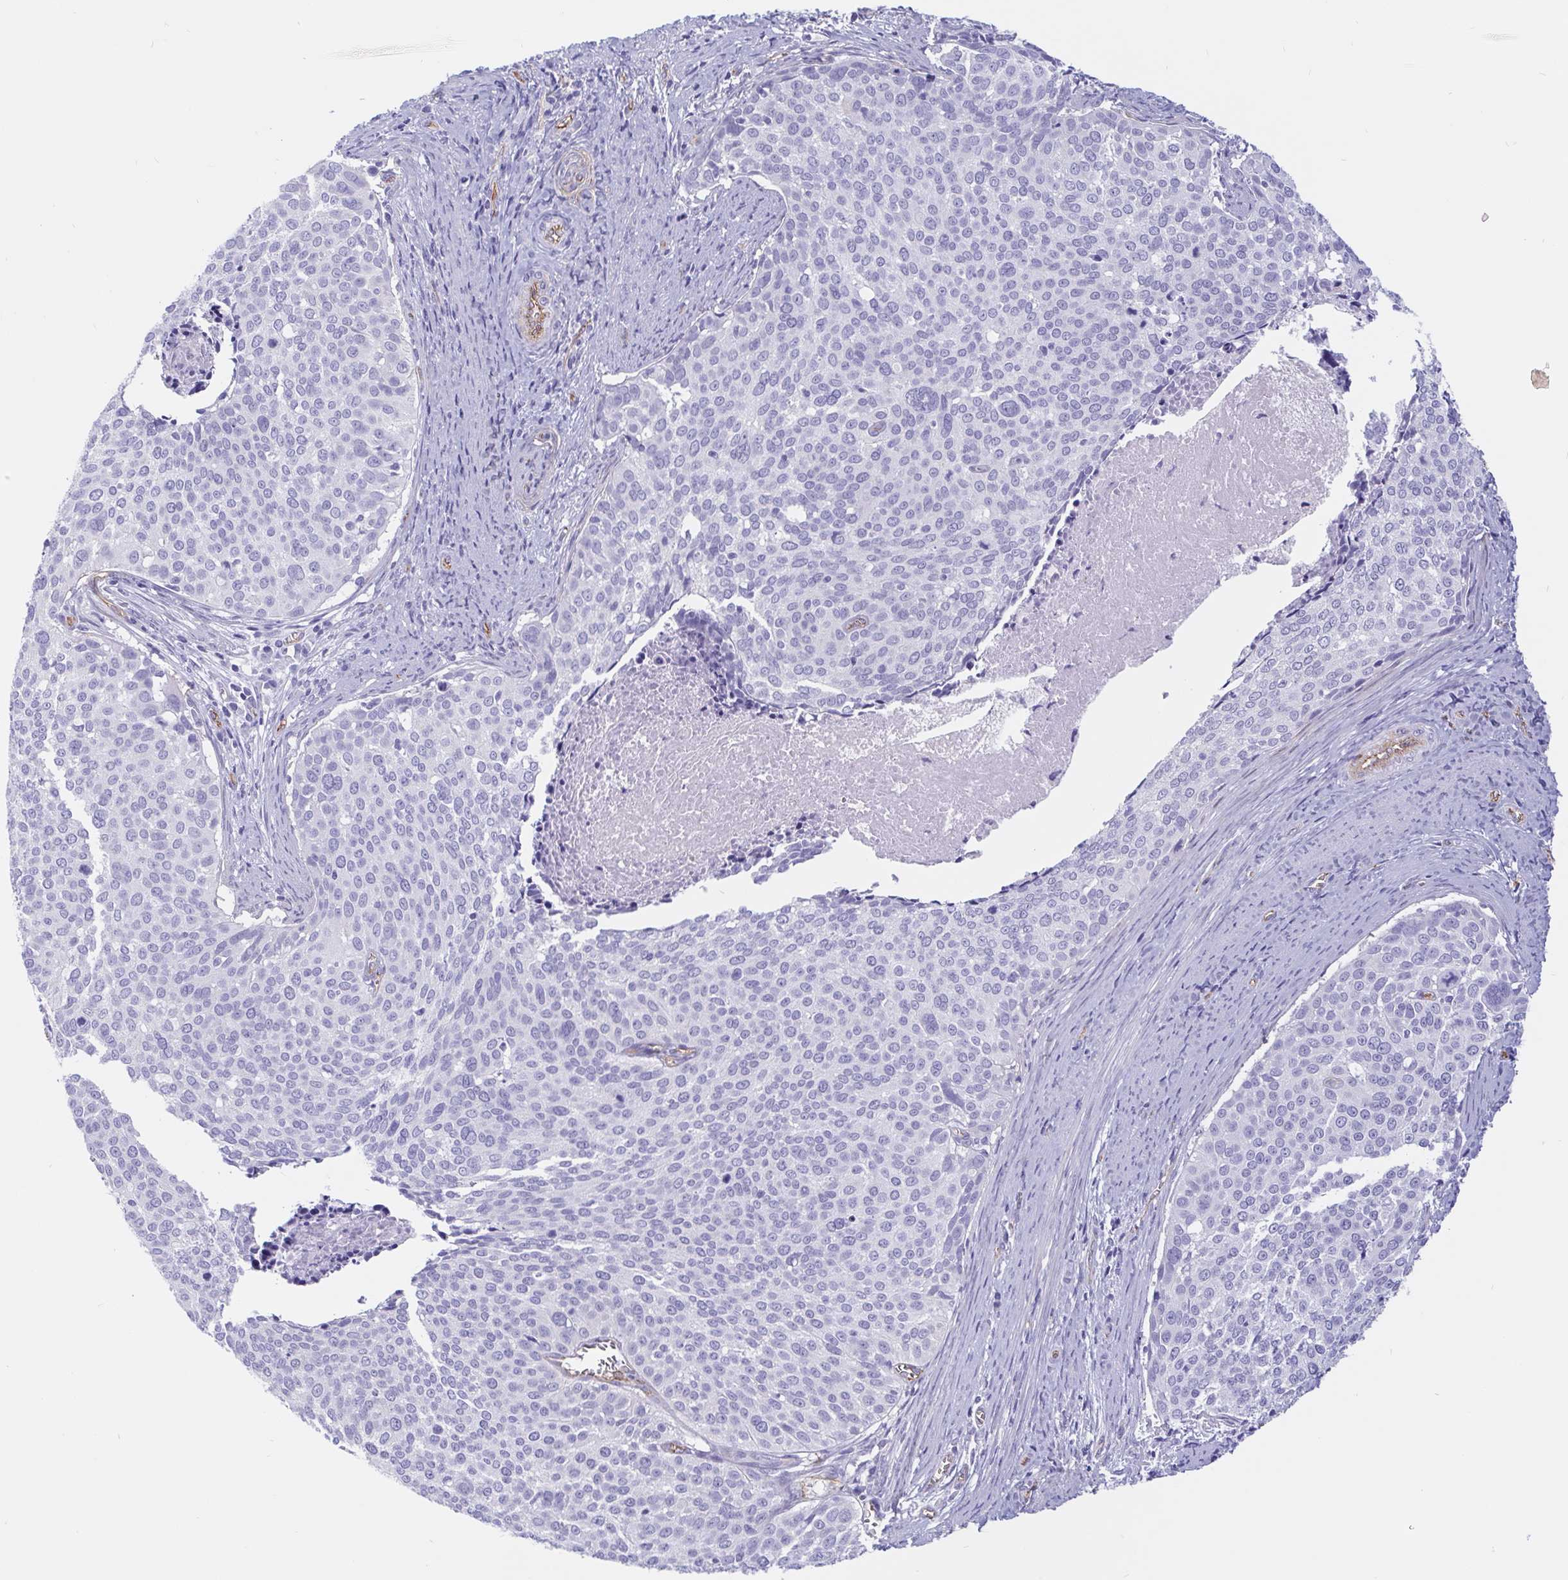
{"staining": {"intensity": "negative", "quantity": "none", "location": "none"}, "tissue": "cervical cancer", "cell_type": "Tumor cells", "image_type": "cancer", "snomed": [{"axis": "morphology", "description": "Squamous cell carcinoma, NOS"}, {"axis": "topography", "description": "Cervix"}], "caption": "There is no significant expression in tumor cells of cervical squamous cell carcinoma.", "gene": "LIMCH1", "patient": {"sex": "female", "age": 39}}